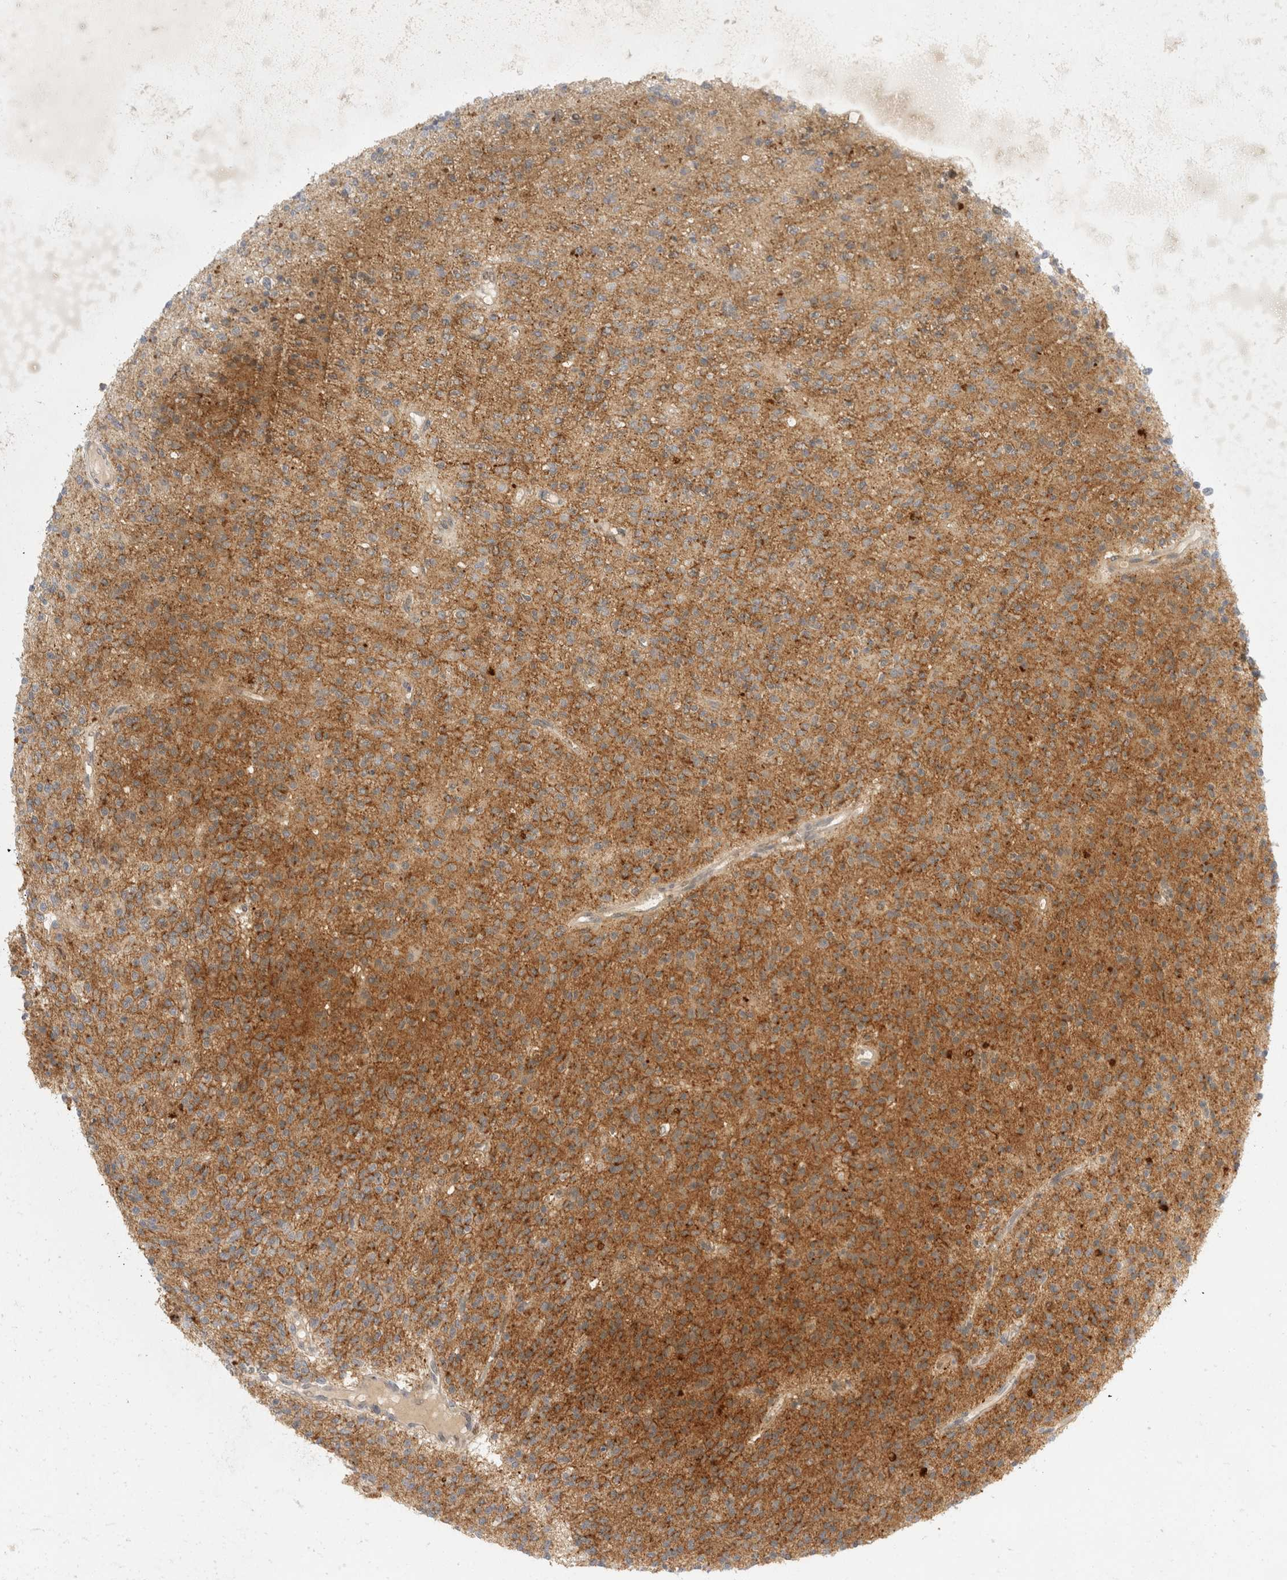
{"staining": {"intensity": "moderate", "quantity": ">75%", "location": "cytoplasmic/membranous"}, "tissue": "glioma", "cell_type": "Tumor cells", "image_type": "cancer", "snomed": [{"axis": "morphology", "description": "Glioma, malignant, High grade"}, {"axis": "topography", "description": "Brain"}], "caption": "This is an image of immunohistochemistry staining of malignant high-grade glioma, which shows moderate positivity in the cytoplasmic/membranous of tumor cells.", "gene": "TOM1L2", "patient": {"sex": "male", "age": 34}}